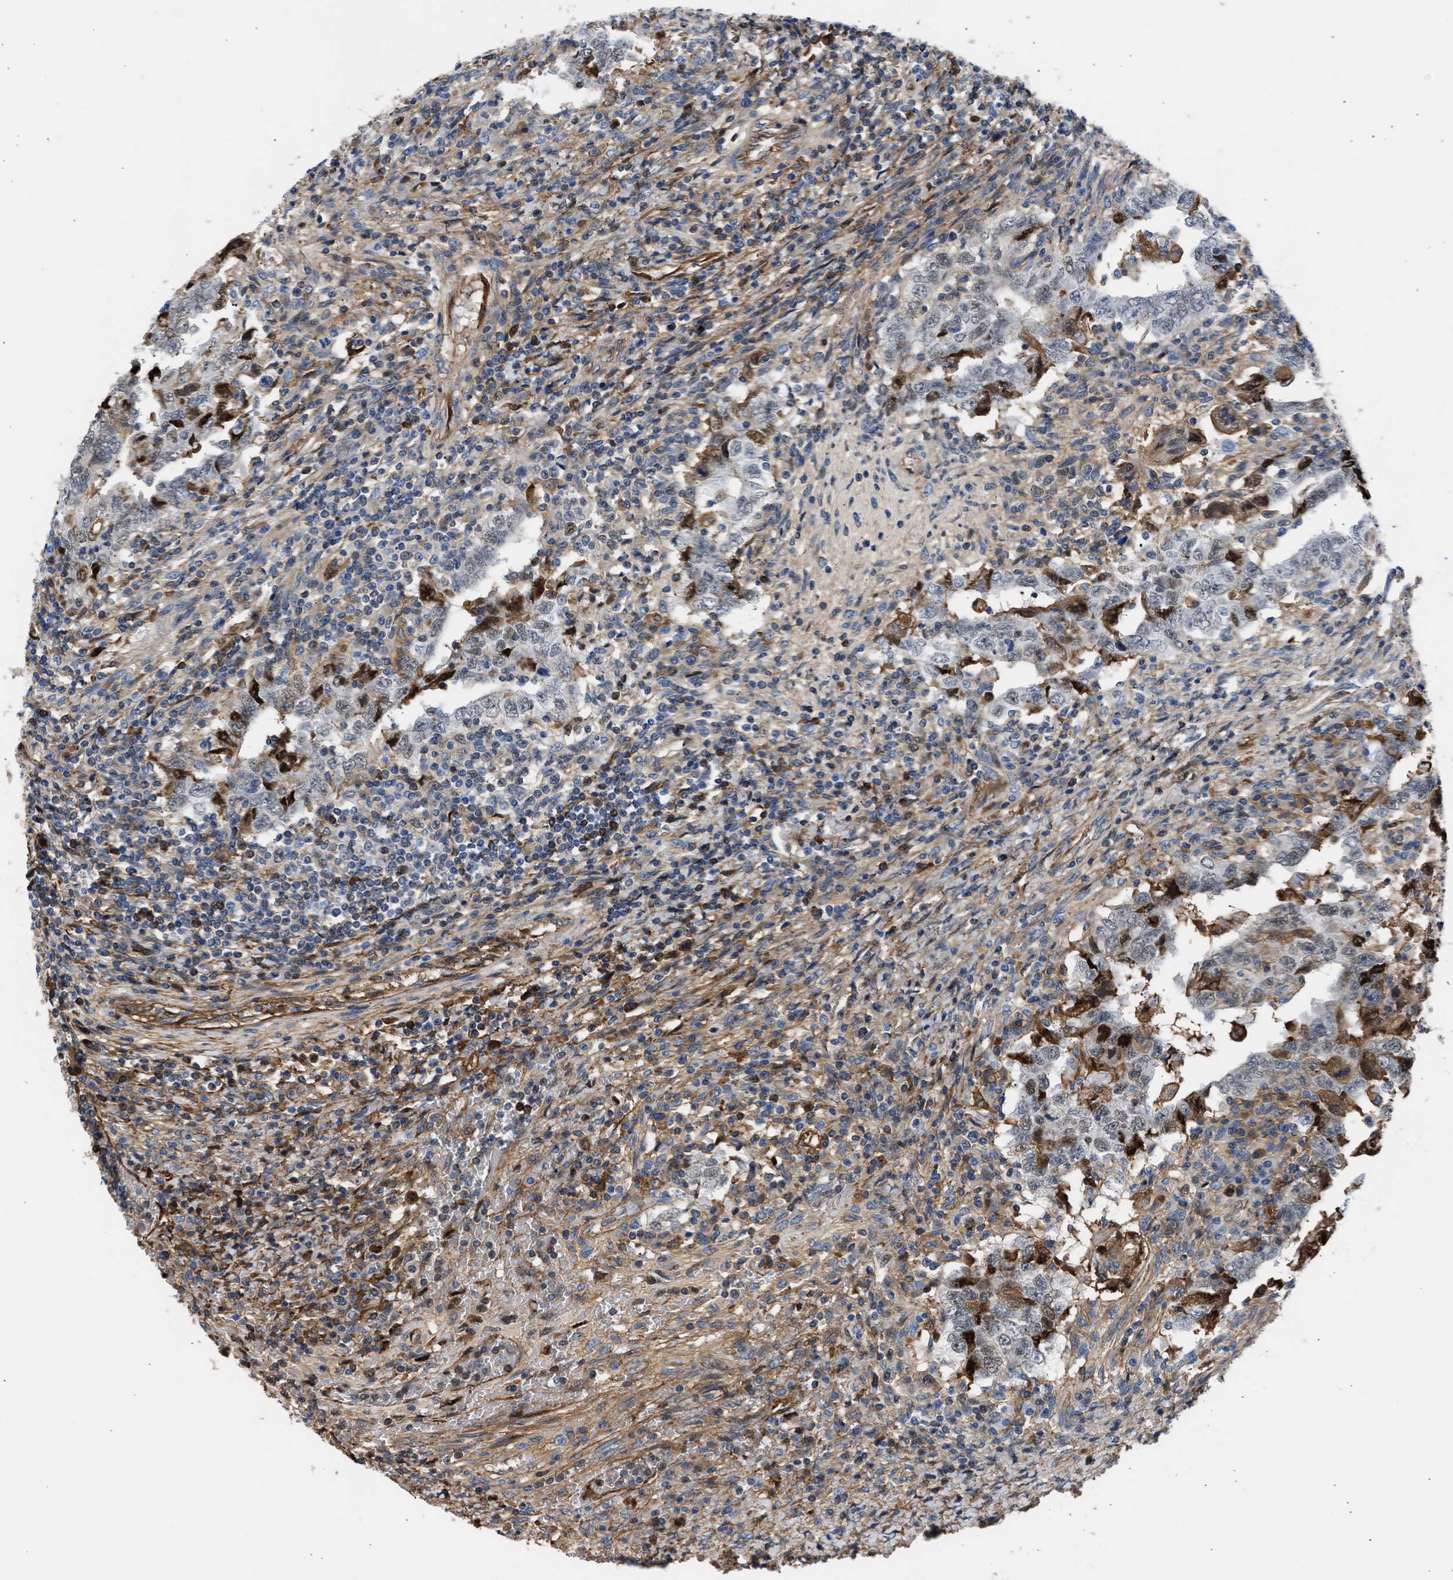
{"staining": {"intensity": "weak", "quantity": "<25%", "location": "cytoplasmic/membranous,nuclear"}, "tissue": "testis cancer", "cell_type": "Tumor cells", "image_type": "cancer", "snomed": [{"axis": "morphology", "description": "Carcinoma, Embryonal, NOS"}, {"axis": "topography", "description": "Testis"}], "caption": "Human testis cancer (embryonal carcinoma) stained for a protein using immunohistochemistry exhibits no expression in tumor cells.", "gene": "MAS1L", "patient": {"sex": "male", "age": 26}}